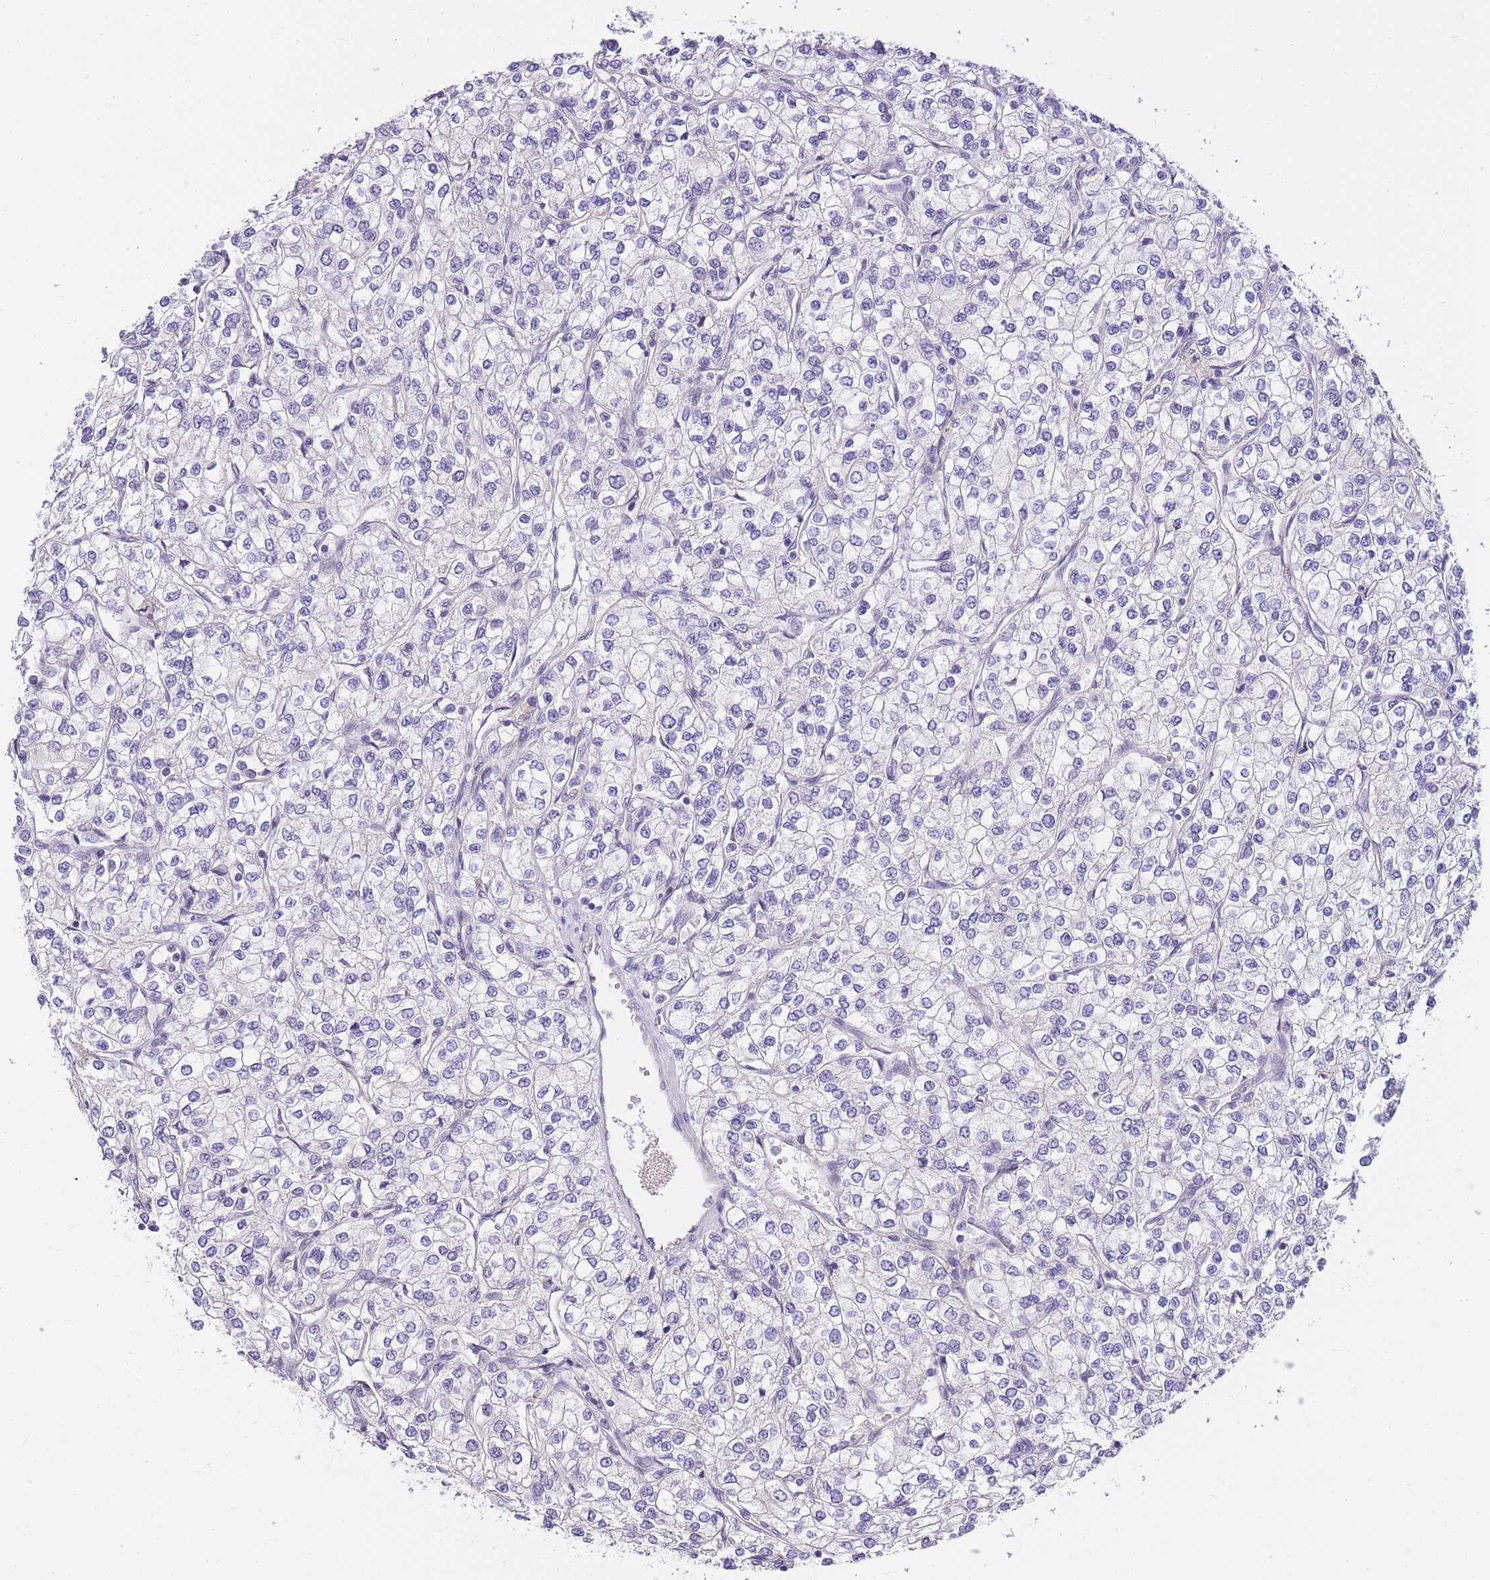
{"staining": {"intensity": "negative", "quantity": "none", "location": "none"}, "tissue": "renal cancer", "cell_type": "Tumor cells", "image_type": "cancer", "snomed": [{"axis": "morphology", "description": "Adenocarcinoma, NOS"}, {"axis": "topography", "description": "Kidney"}], "caption": "There is no significant staining in tumor cells of renal adenocarcinoma.", "gene": "CLBA1", "patient": {"sex": "male", "age": 80}}